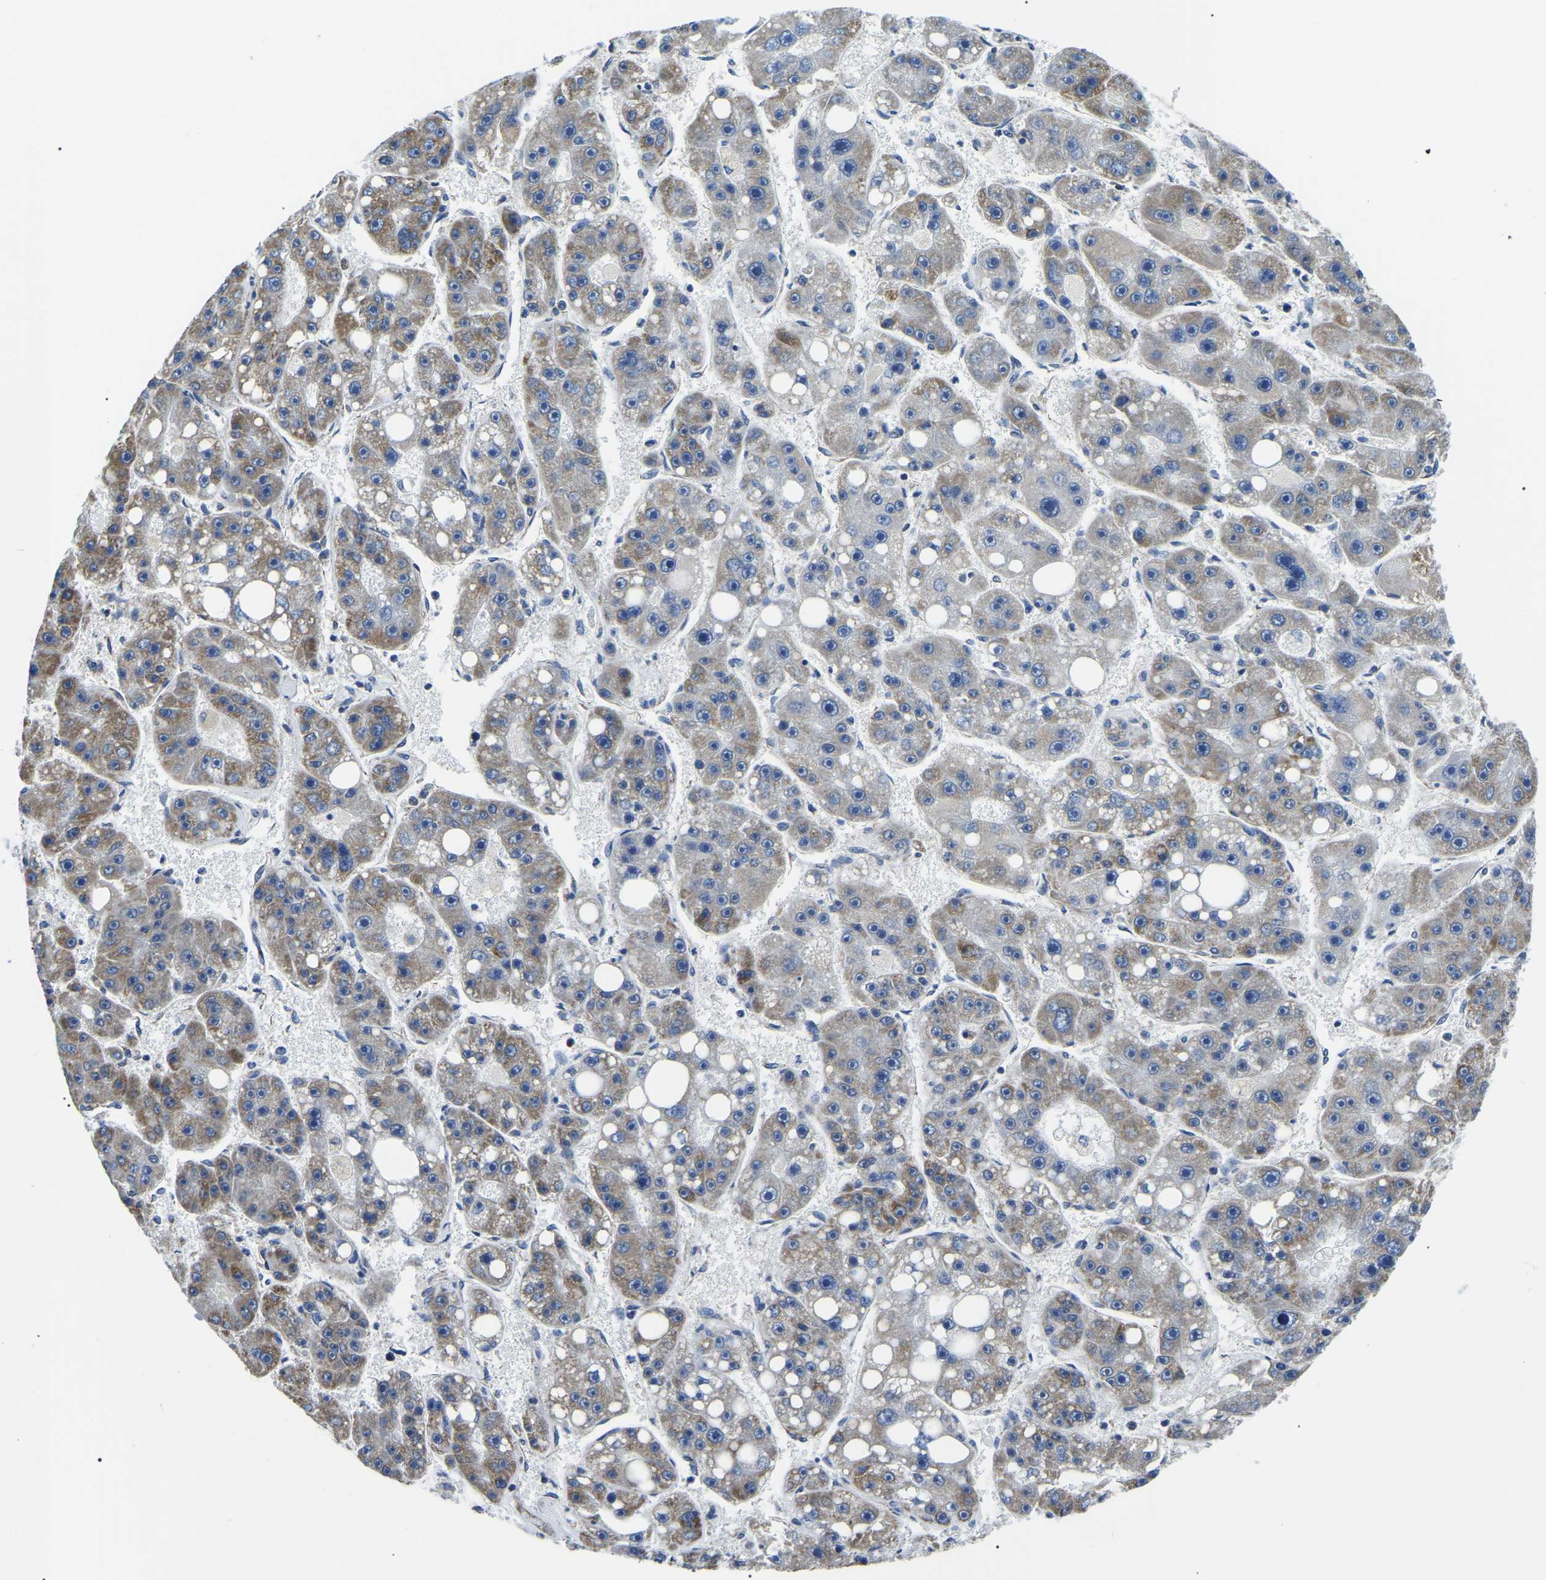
{"staining": {"intensity": "weak", "quantity": "25%-75%", "location": "cytoplasmic/membranous"}, "tissue": "liver cancer", "cell_type": "Tumor cells", "image_type": "cancer", "snomed": [{"axis": "morphology", "description": "Carcinoma, Hepatocellular, NOS"}, {"axis": "topography", "description": "Liver"}], "caption": "Protein expression analysis of human liver cancer (hepatocellular carcinoma) reveals weak cytoplasmic/membranous expression in approximately 25%-75% of tumor cells.", "gene": "PPM1E", "patient": {"sex": "female", "age": 61}}